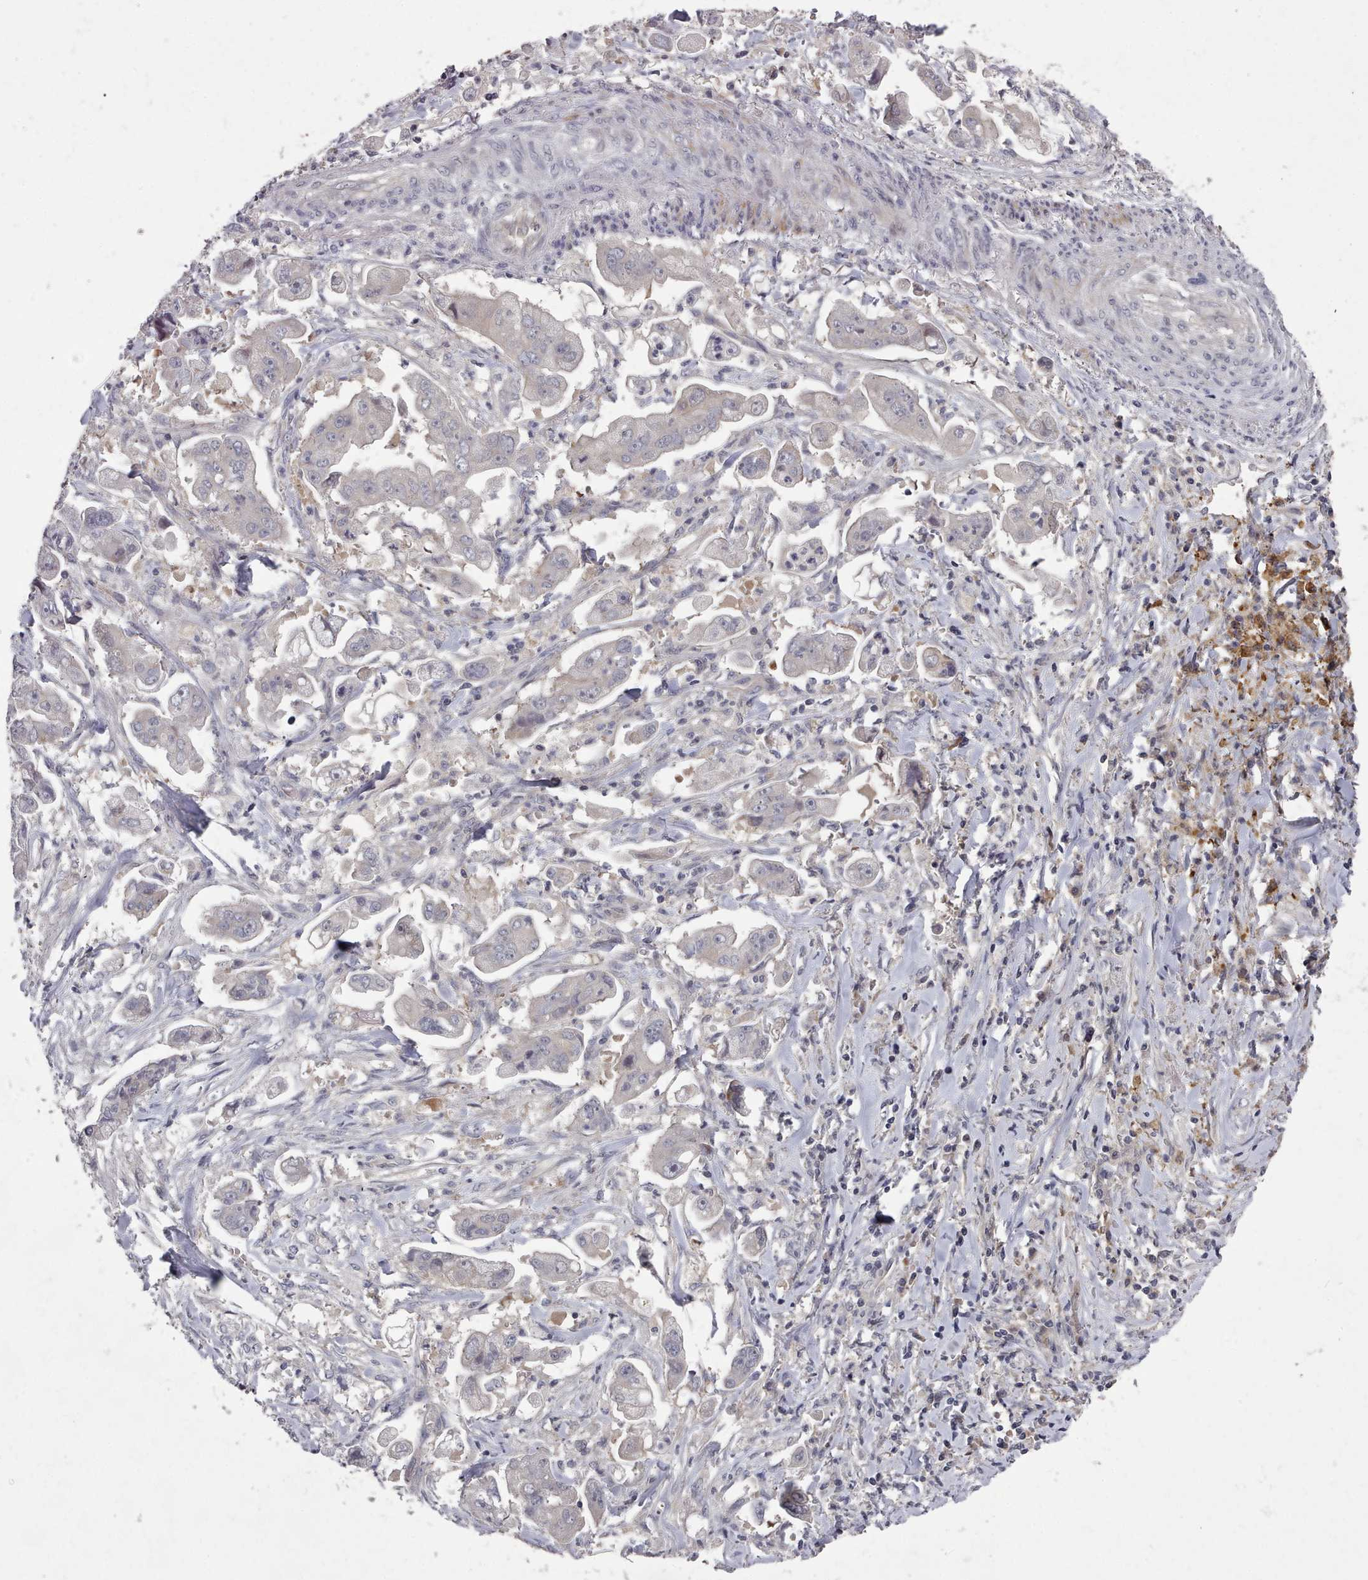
{"staining": {"intensity": "negative", "quantity": "none", "location": "none"}, "tissue": "stomach cancer", "cell_type": "Tumor cells", "image_type": "cancer", "snomed": [{"axis": "morphology", "description": "Adenocarcinoma, NOS"}, {"axis": "topography", "description": "Stomach"}], "caption": "Immunohistochemical staining of human adenocarcinoma (stomach) shows no significant staining in tumor cells. Nuclei are stained in blue.", "gene": "HYAL3", "patient": {"sex": "male", "age": 62}}